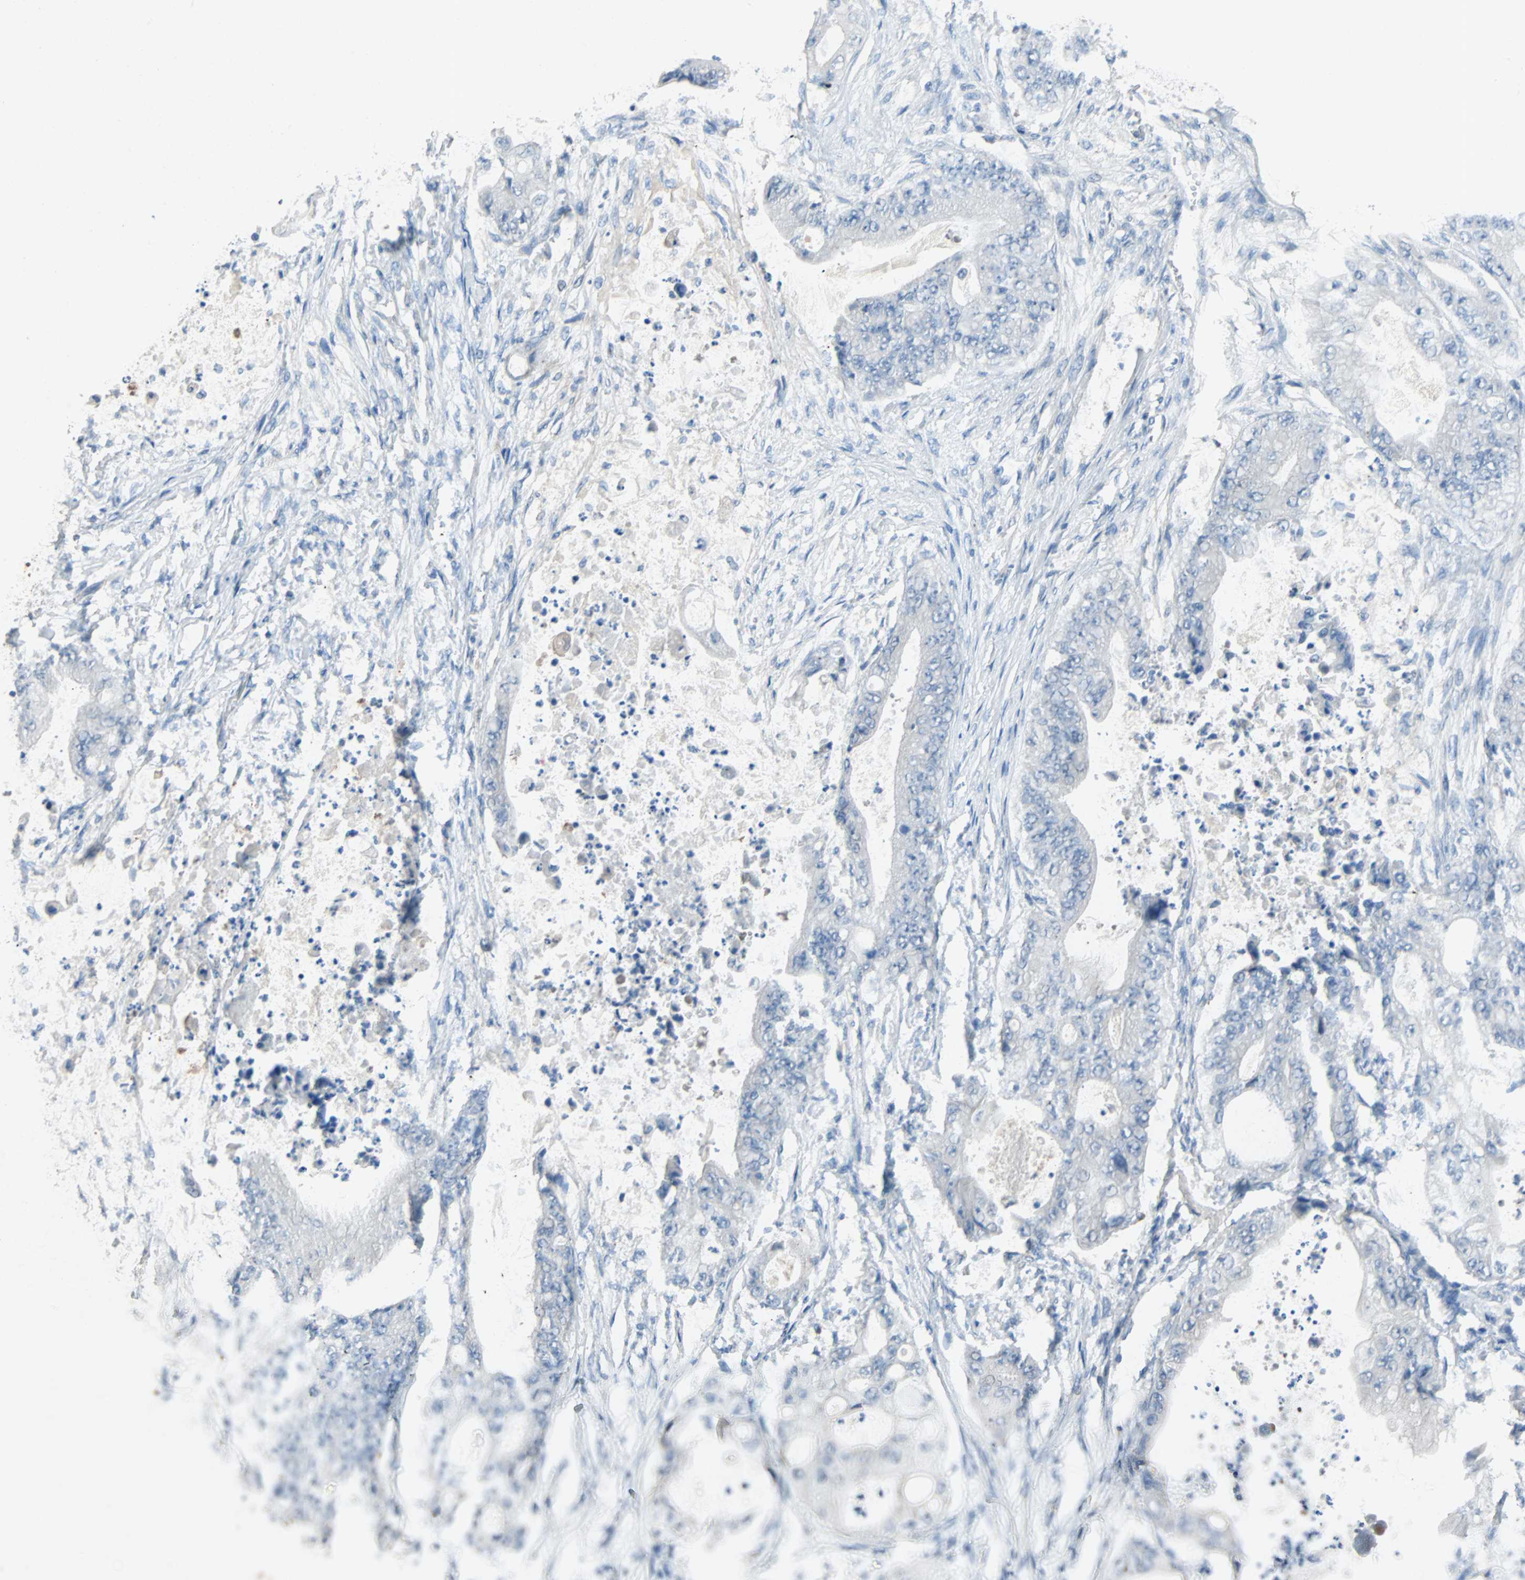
{"staining": {"intensity": "negative", "quantity": "none", "location": "none"}, "tissue": "stomach cancer", "cell_type": "Tumor cells", "image_type": "cancer", "snomed": [{"axis": "morphology", "description": "Adenocarcinoma, NOS"}, {"axis": "topography", "description": "Stomach"}], "caption": "Tumor cells are negative for brown protein staining in adenocarcinoma (stomach).", "gene": "PCDHB2", "patient": {"sex": "female", "age": 73}}